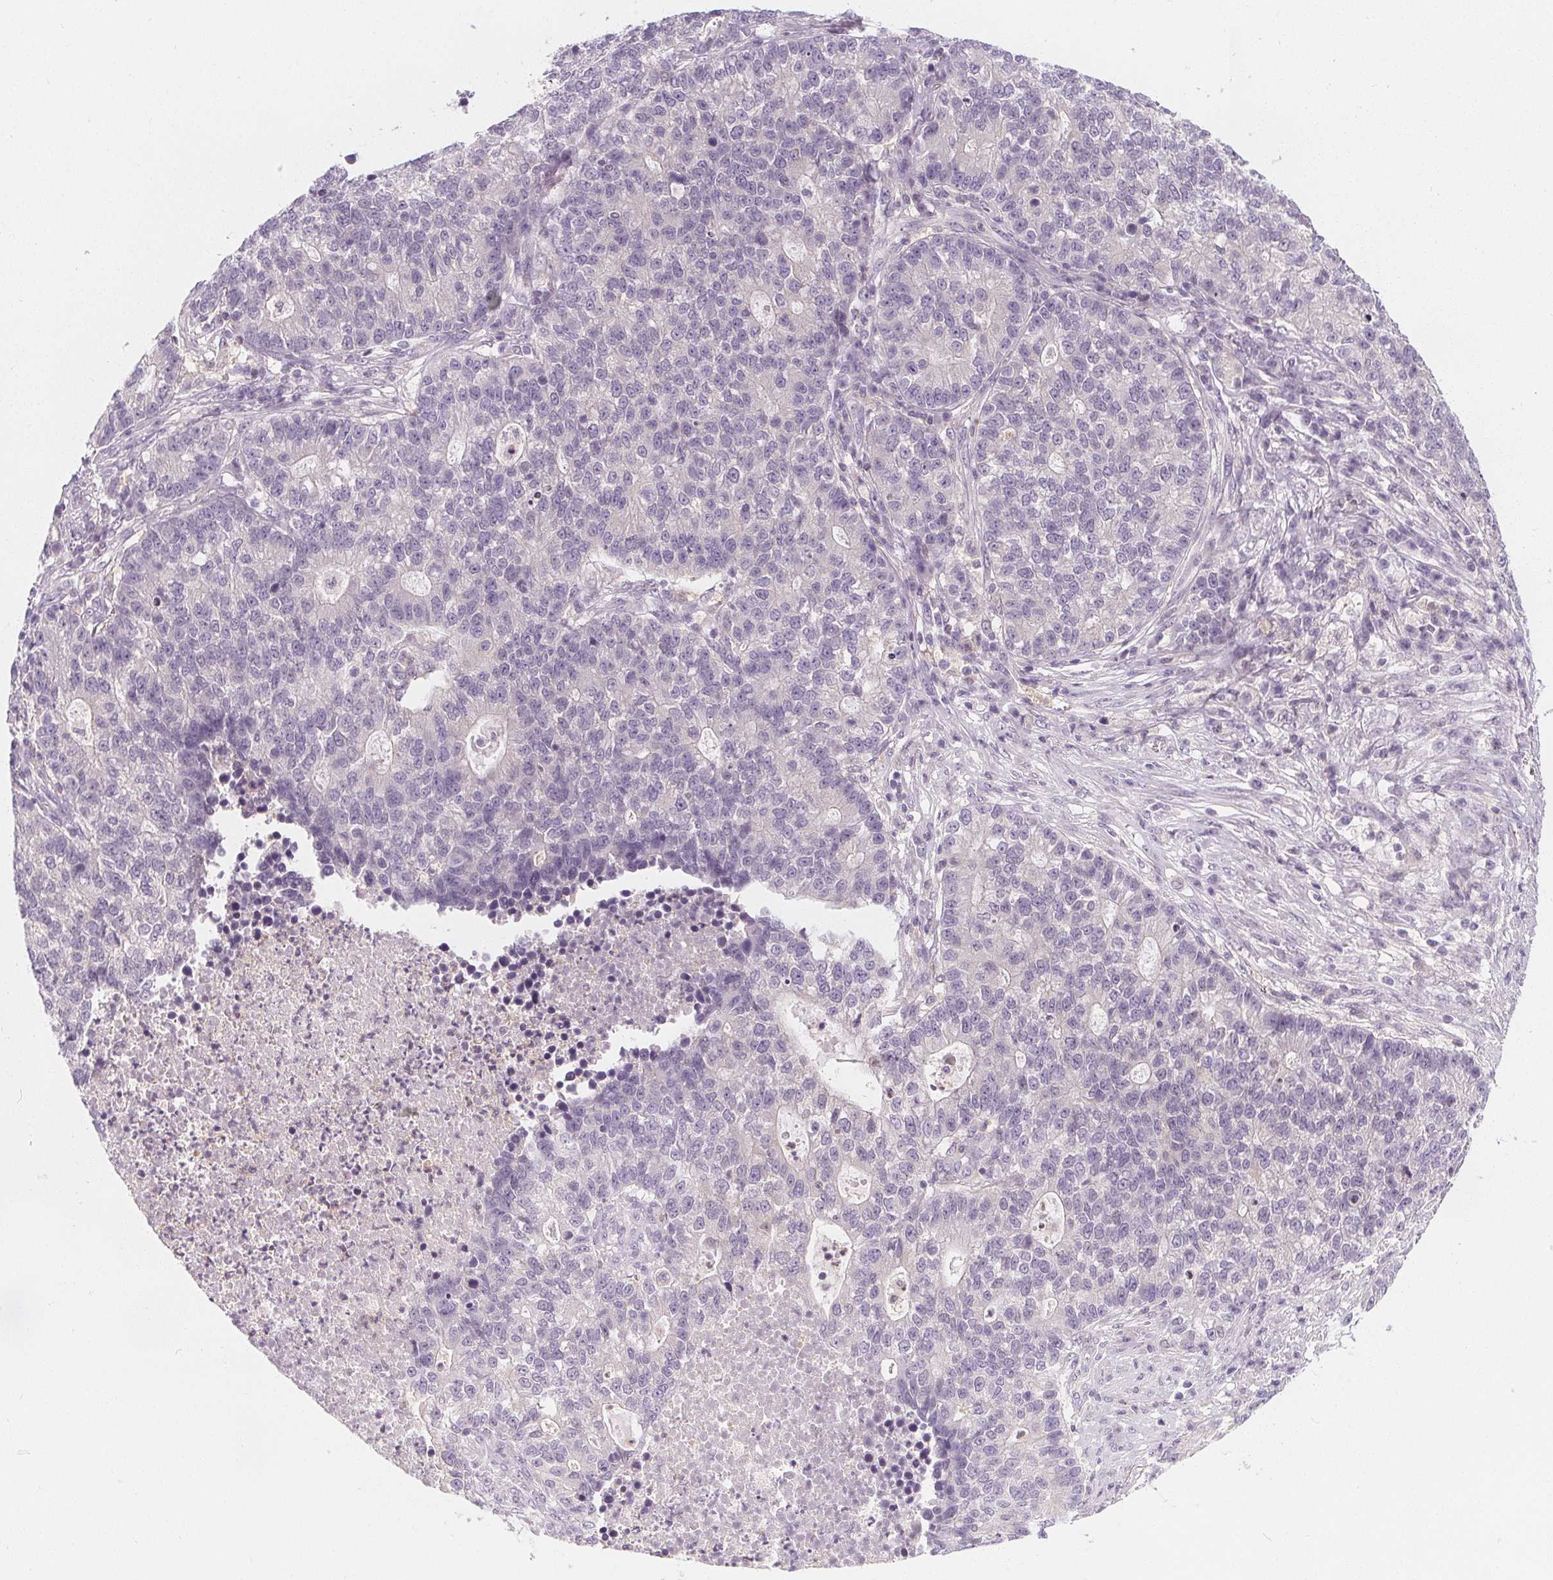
{"staining": {"intensity": "negative", "quantity": "none", "location": "none"}, "tissue": "lung cancer", "cell_type": "Tumor cells", "image_type": "cancer", "snomed": [{"axis": "morphology", "description": "Adenocarcinoma, NOS"}, {"axis": "topography", "description": "Lung"}], "caption": "High magnification brightfield microscopy of lung cancer stained with DAB (brown) and counterstained with hematoxylin (blue): tumor cells show no significant positivity.", "gene": "UGP2", "patient": {"sex": "male", "age": 57}}